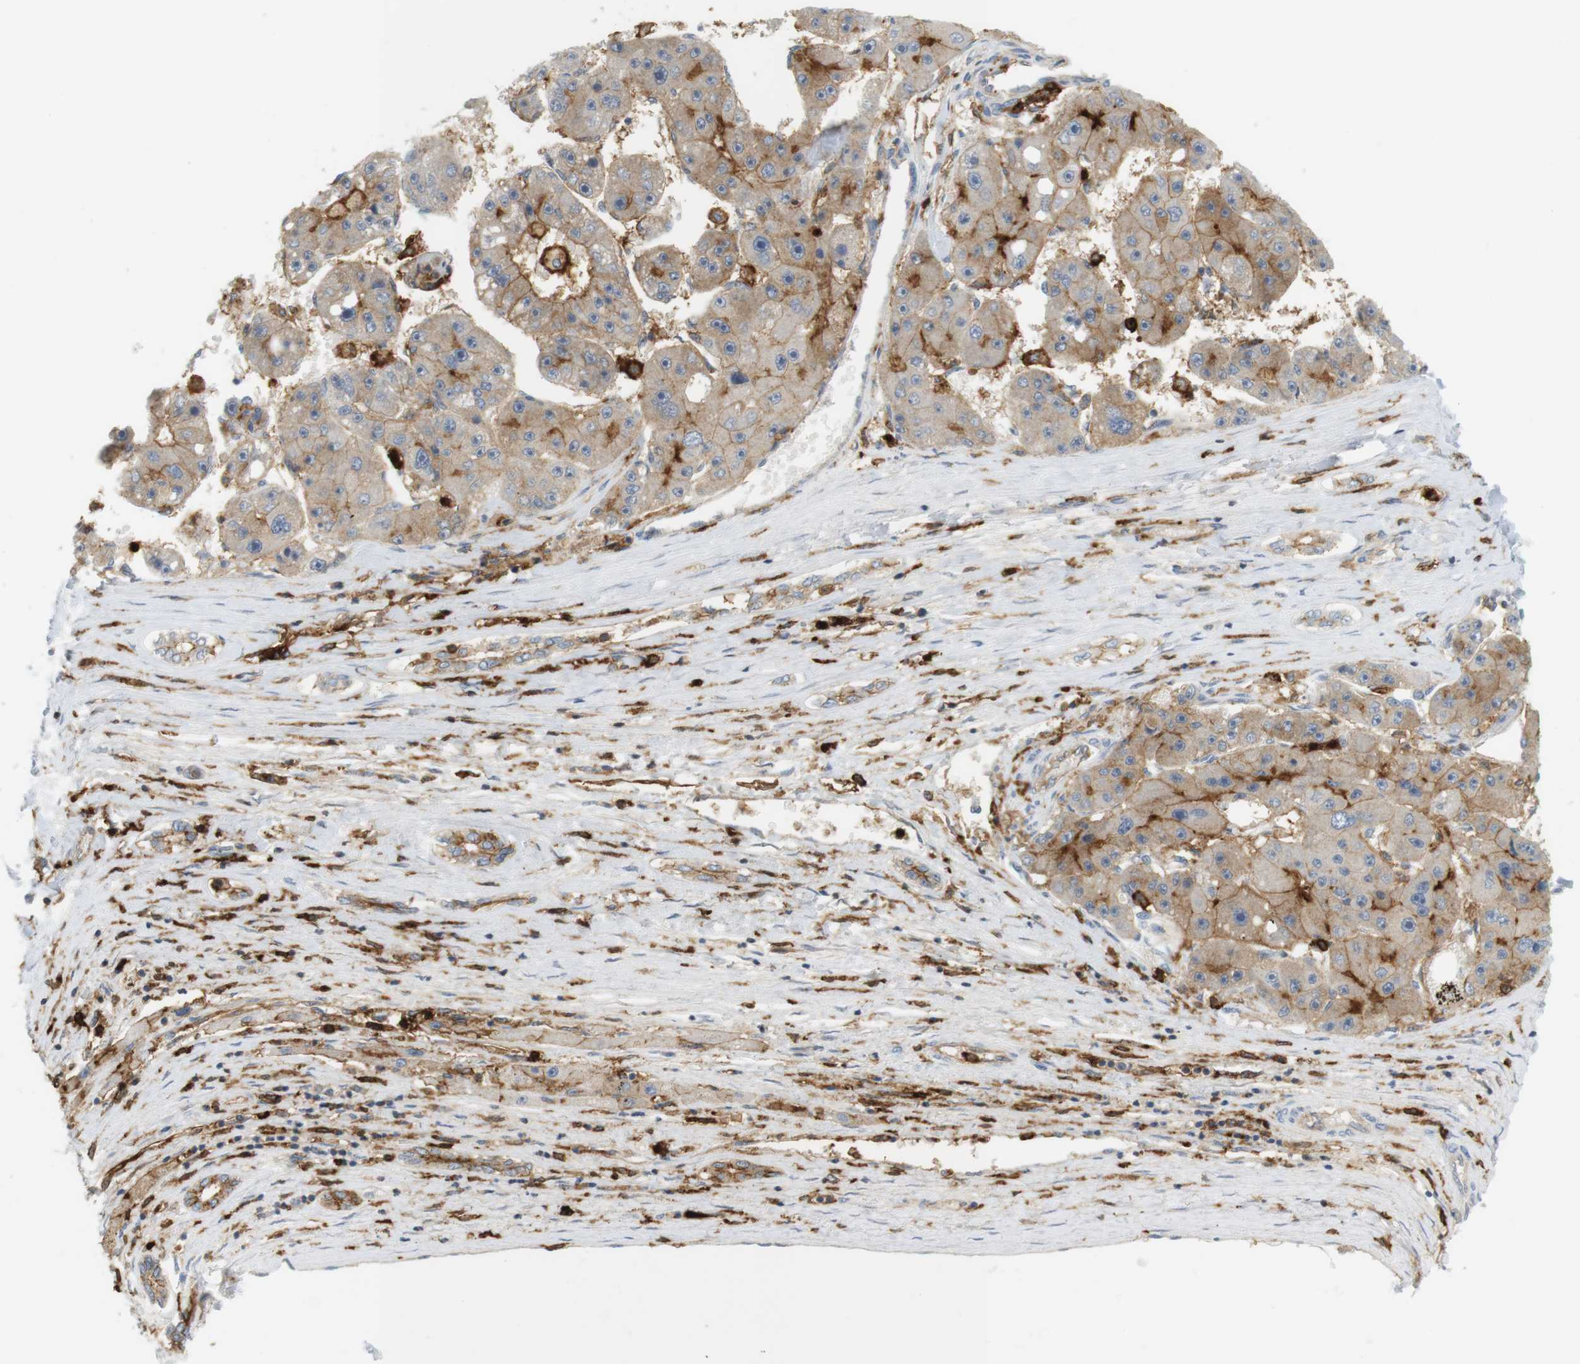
{"staining": {"intensity": "weak", "quantity": ">75%", "location": "cytoplasmic/membranous"}, "tissue": "liver cancer", "cell_type": "Tumor cells", "image_type": "cancer", "snomed": [{"axis": "morphology", "description": "Carcinoma, Hepatocellular, NOS"}, {"axis": "topography", "description": "Liver"}], "caption": "Liver cancer (hepatocellular carcinoma) tissue displays weak cytoplasmic/membranous staining in approximately >75% of tumor cells, visualized by immunohistochemistry.", "gene": "SIRPA", "patient": {"sex": "female", "age": 61}}